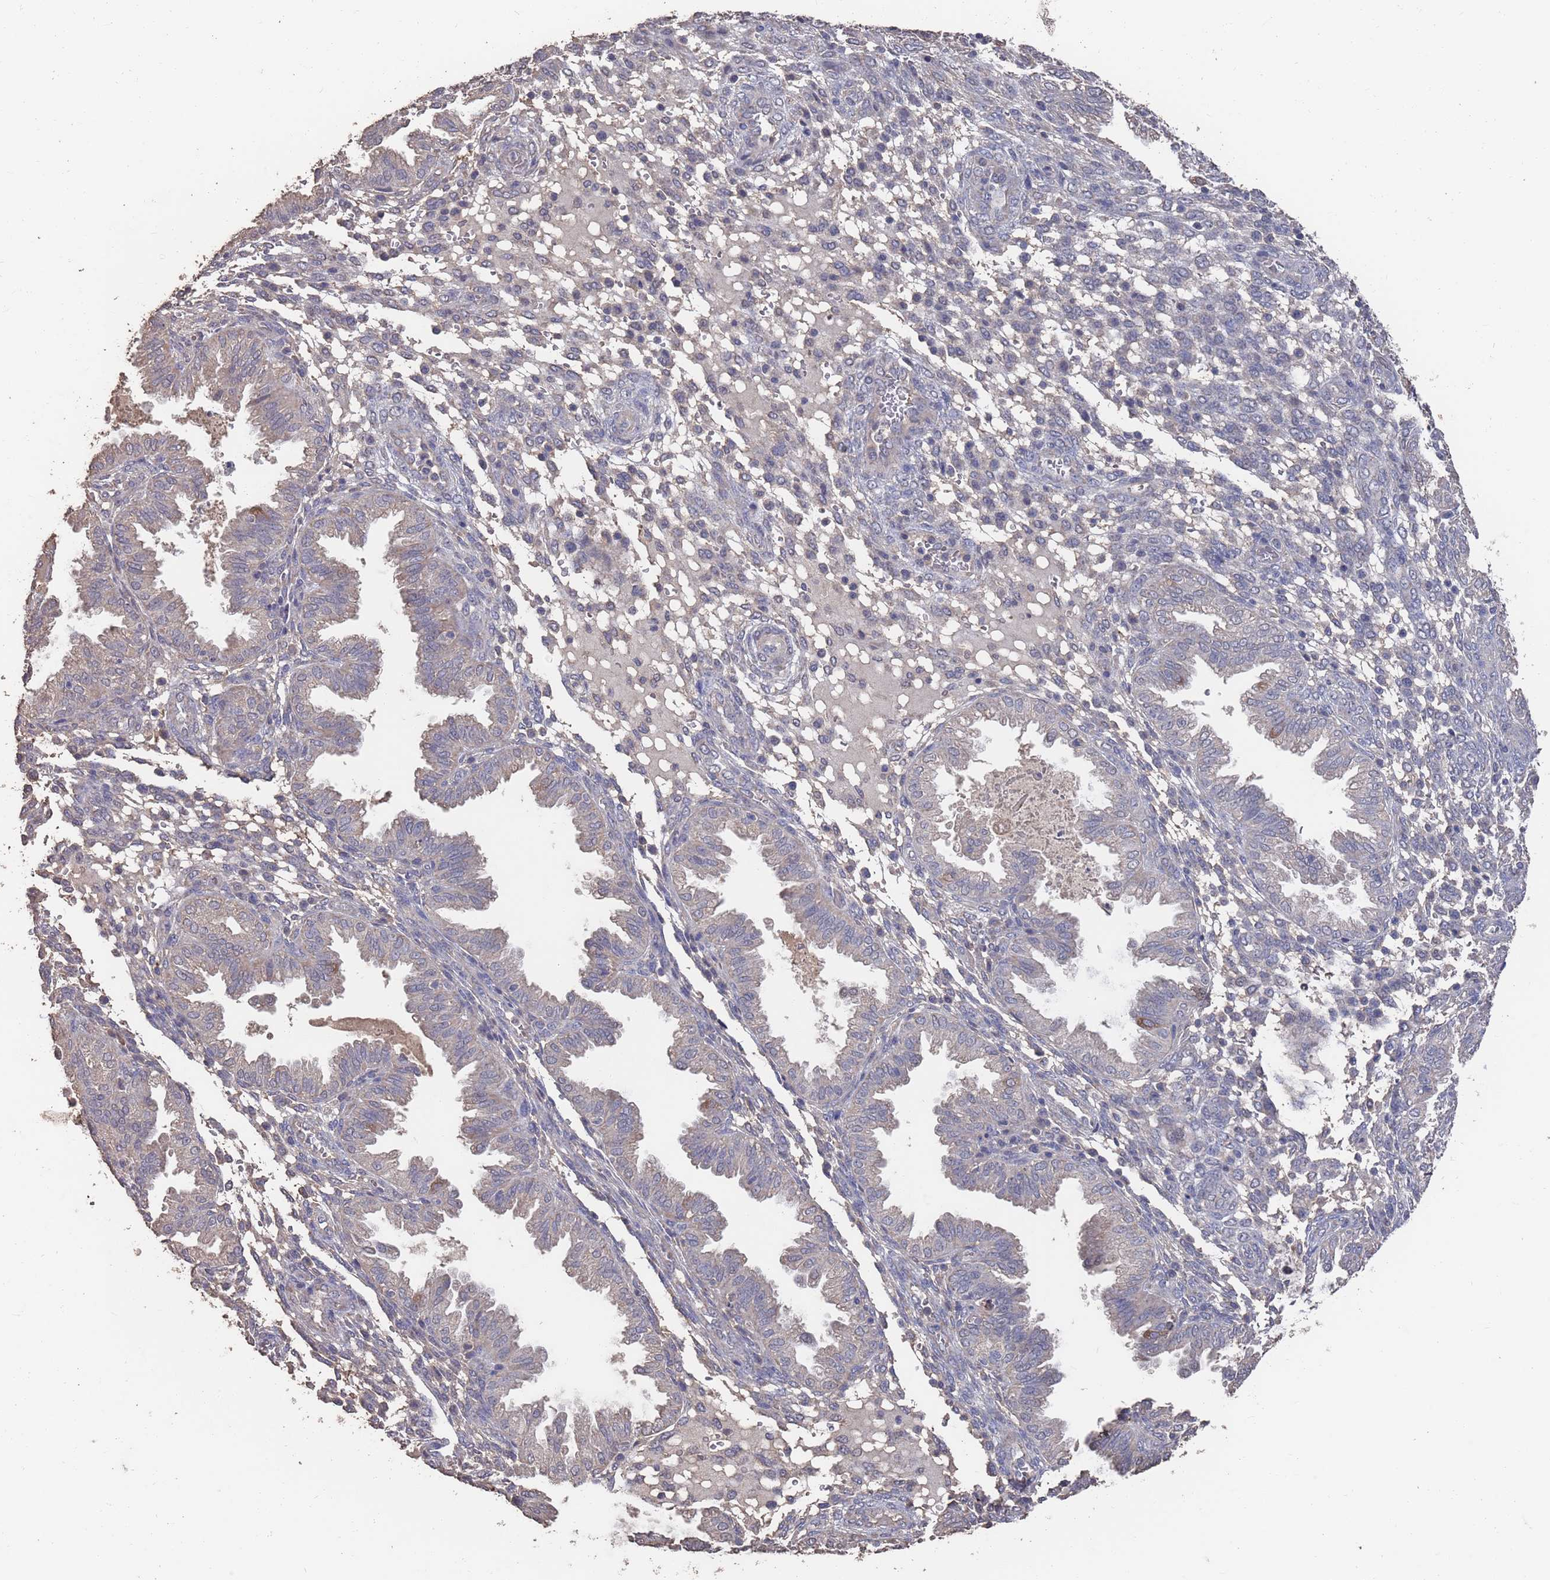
{"staining": {"intensity": "negative", "quantity": "none", "location": "none"}, "tissue": "endometrium", "cell_type": "Cells in endometrial stroma", "image_type": "normal", "snomed": [{"axis": "morphology", "description": "Normal tissue, NOS"}, {"axis": "topography", "description": "Endometrium"}], "caption": "The IHC micrograph has no significant staining in cells in endometrial stroma of endometrium. (DAB (3,3'-diaminobenzidine) immunohistochemistry (IHC), high magnification).", "gene": "BTBD18", "patient": {"sex": "female", "age": 33}}